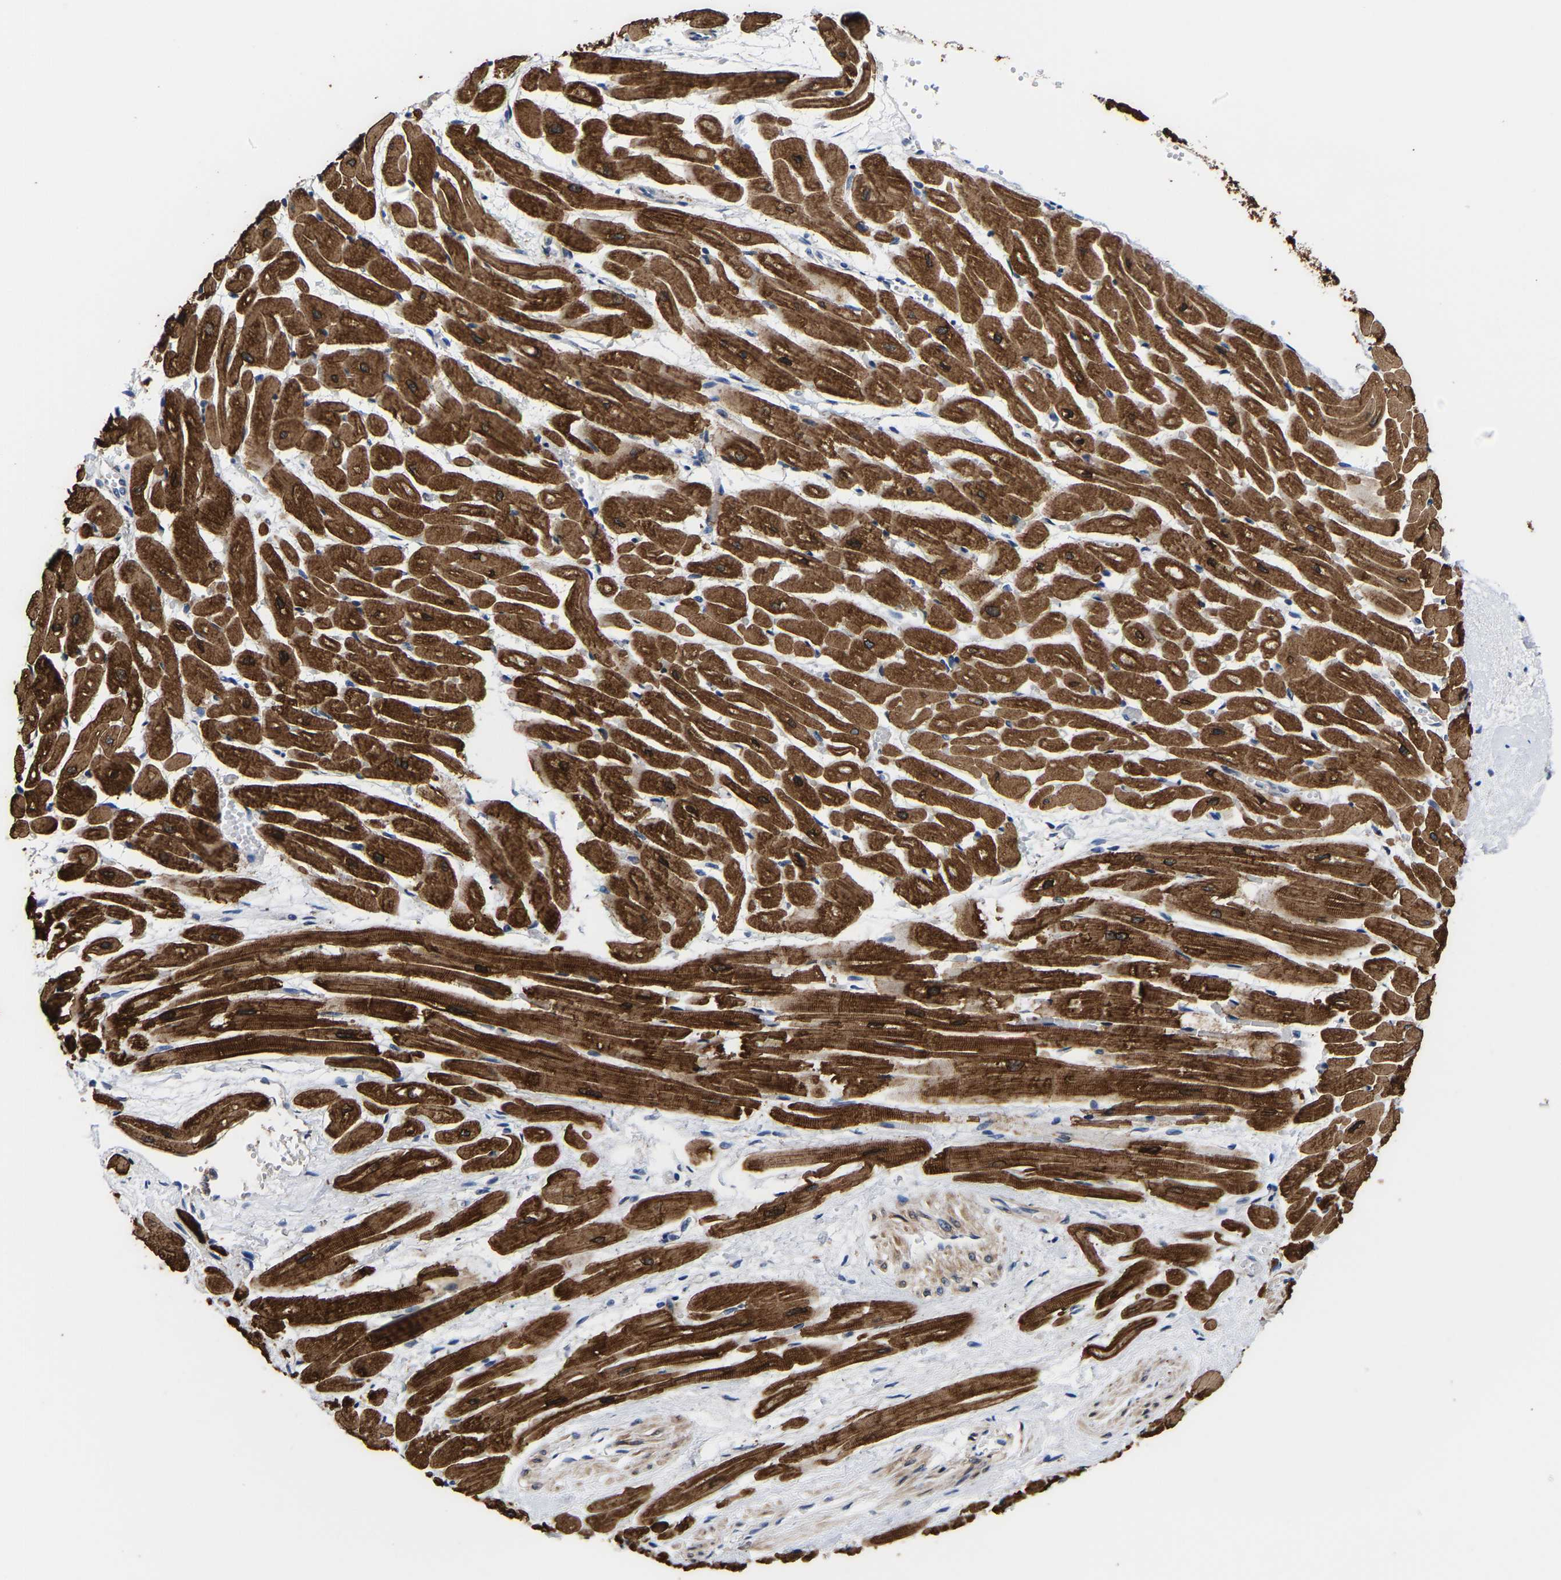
{"staining": {"intensity": "strong", "quantity": ">75%", "location": "cytoplasmic/membranous"}, "tissue": "heart muscle", "cell_type": "Cardiomyocytes", "image_type": "normal", "snomed": [{"axis": "morphology", "description": "Normal tissue, NOS"}, {"axis": "topography", "description": "Heart"}], "caption": "DAB (3,3'-diaminobenzidine) immunohistochemical staining of unremarkable human heart muscle demonstrates strong cytoplasmic/membranous protein positivity in approximately >75% of cardiomyocytes.", "gene": "METTL16", "patient": {"sex": "male", "age": 45}}